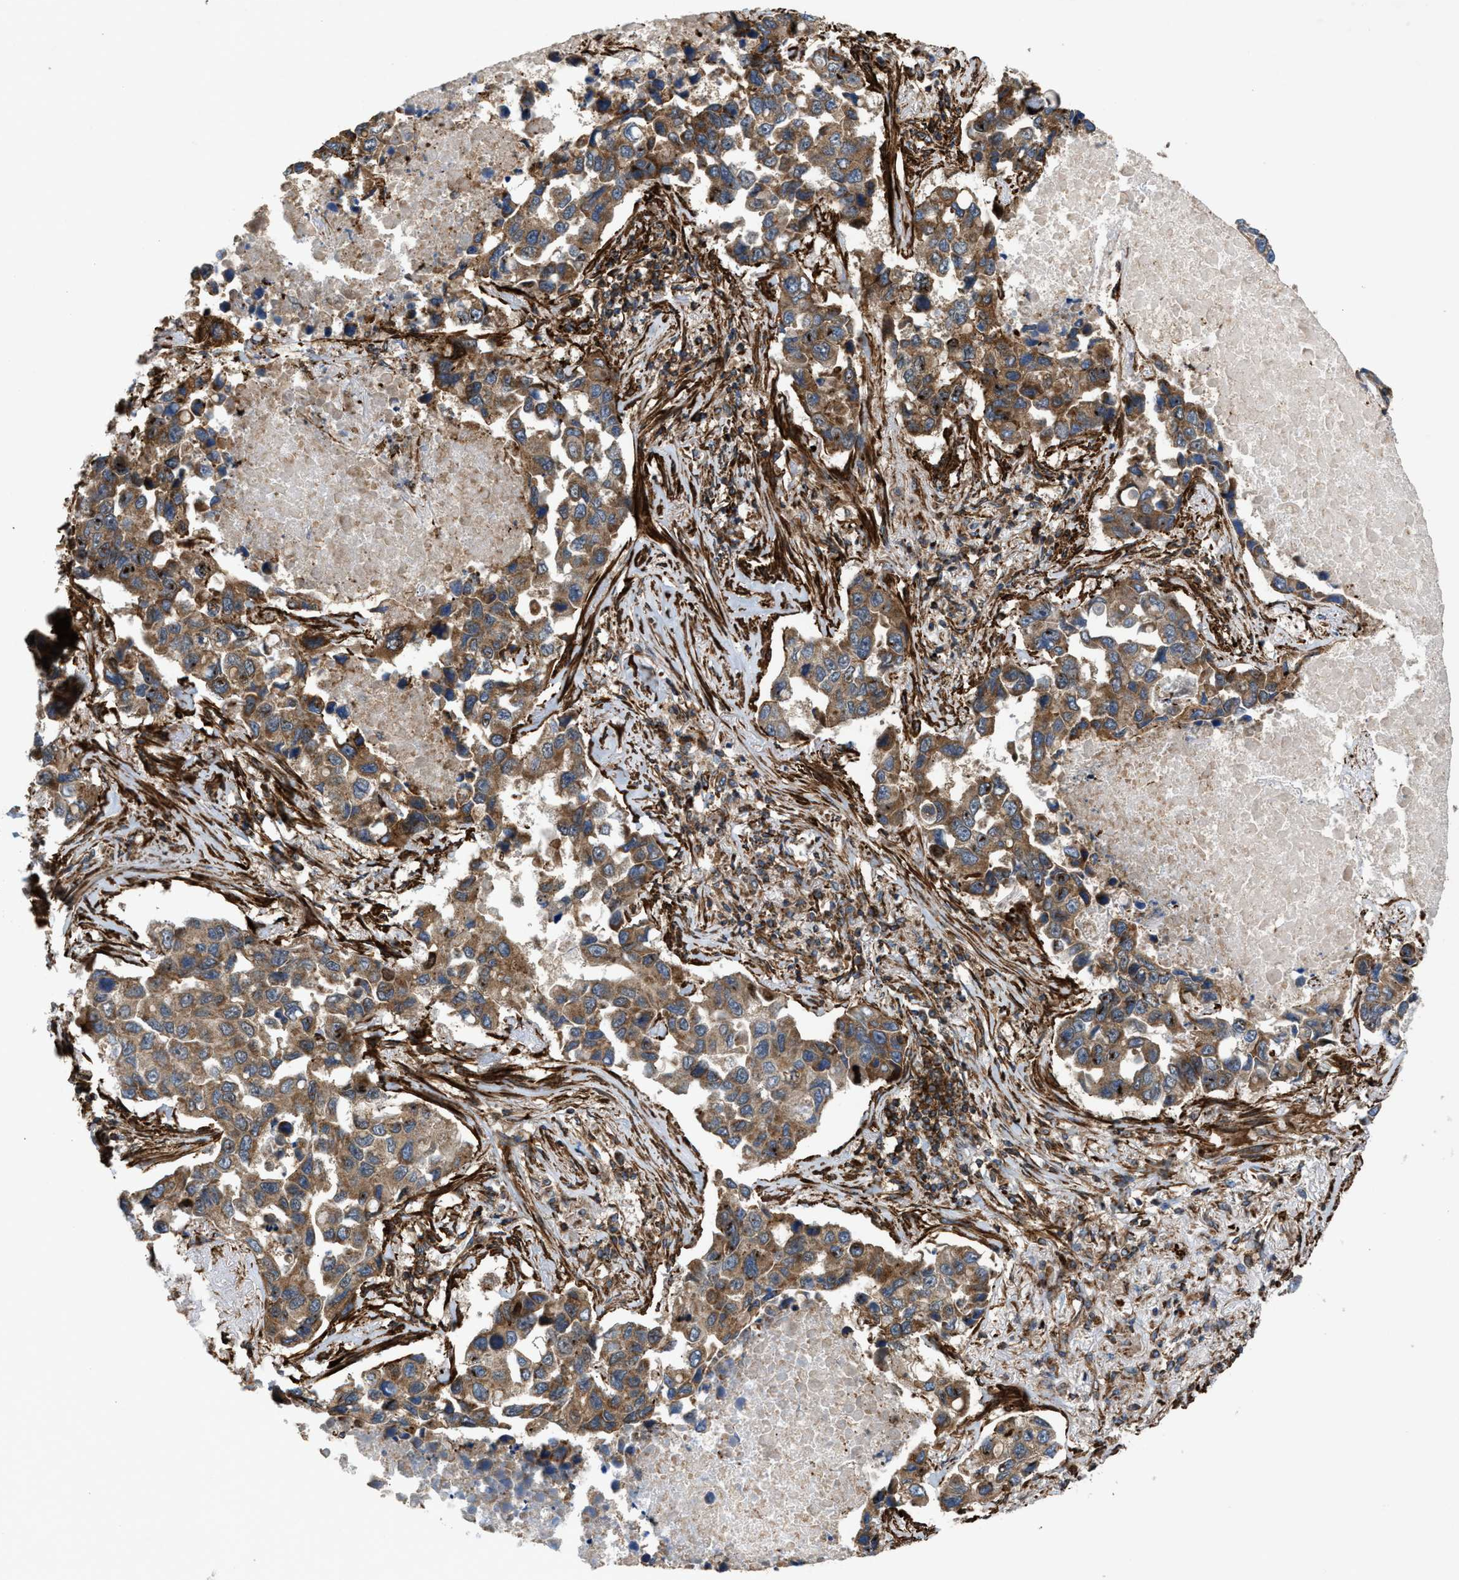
{"staining": {"intensity": "moderate", "quantity": ">75%", "location": "cytoplasmic/membranous"}, "tissue": "lung cancer", "cell_type": "Tumor cells", "image_type": "cancer", "snomed": [{"axis": "morphology", "description": "Adenocarcinoma, NOS"}, {"axis": "topography", "description": "Lung"}], "caption": "A histopathology image of human lung adenocarcinoma stained for a protein reveals moderate cytoplasmic/membranous brown staining in tumor cells. (DAB (3,3'-diaminobenzidine) = brown stain, brightfield microscopy at high magnification).", "gene": "EGLN1", "patient": {"sex": "male", "age": 64}}